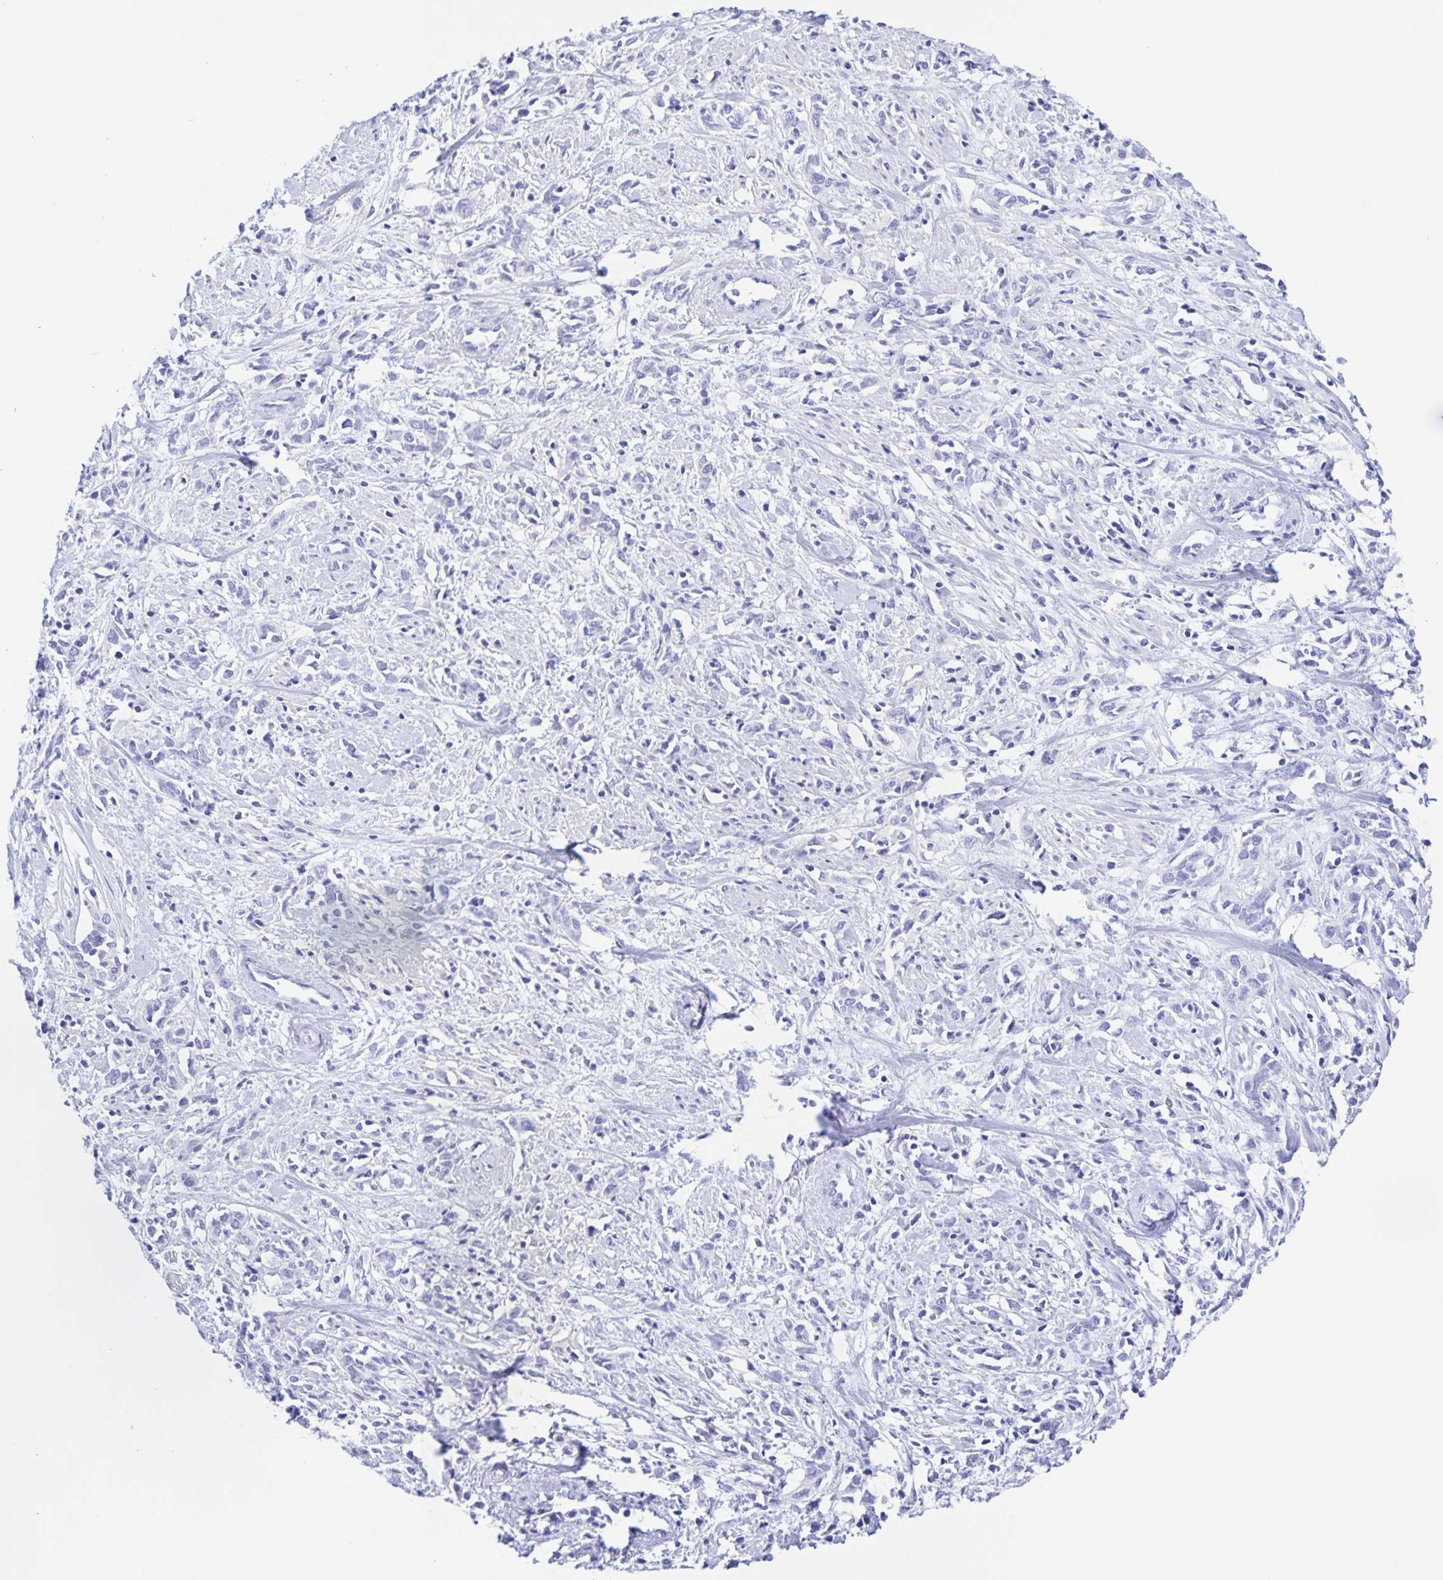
{"staining": {"intensity": "negative", "quantity": "none", "location": "none"}, "tissue": "cervical cancer", "cell_type": "Tumor cells", "image_type": "cancer", "snomed": [{"axis": "morphology", "description": "Adenocarcinoma, NOS"}, {"axis": "topography", "description": "Cervix"}], "caption": "IHC histopathology image of neoplastic tissue: human cervical cancer stained with DAB demonstrates no significant protein positivity in tumor cells.", "gene": "CATSPER4", "patient": {"sex": "female", "age": 40}}